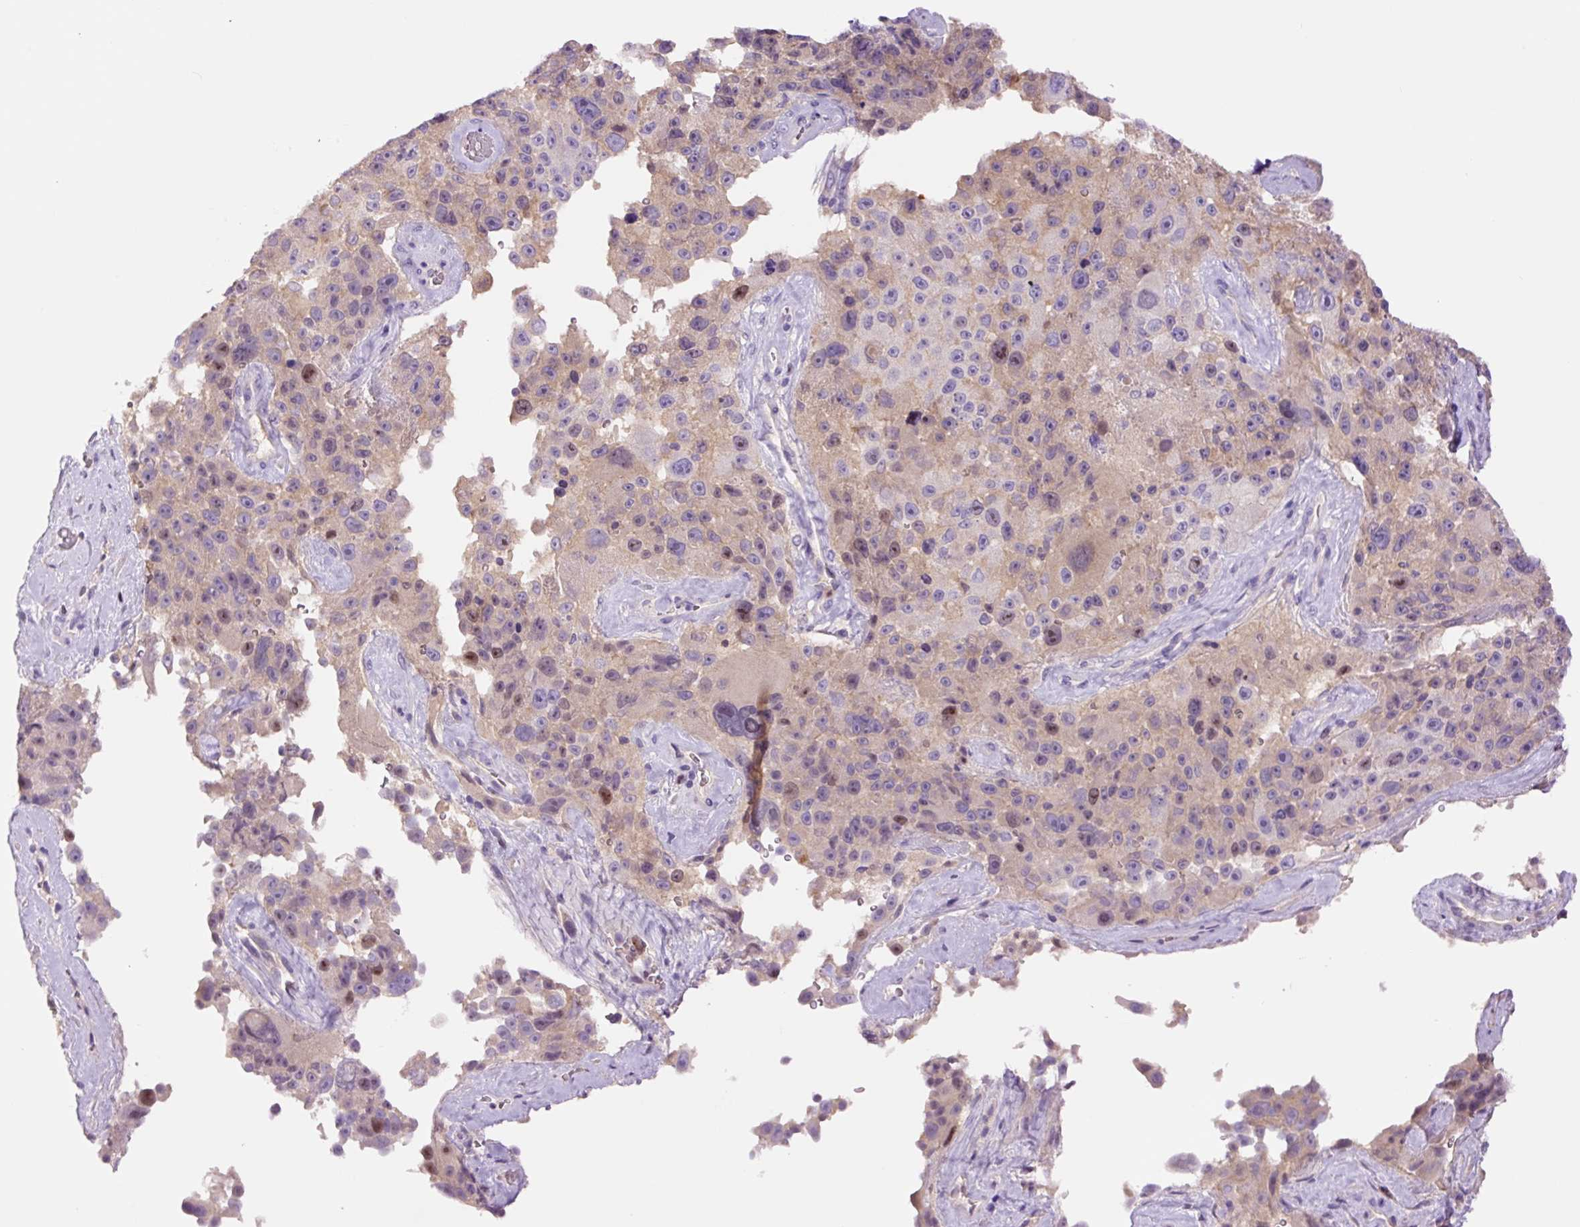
{"staining": {"intensity": "moderate", "quantity": "<25%", "location": "nuclear"}, "tissue": "melanoma", "cell_type": "Tumor cells", "image_type": "cancer", "snomed": [{"axis": "morphology", "description": "Malignant melanoma, Metastatic site"}, {"axis": "topography", "description": "Lymph node"}], "caption": "Brown immunohistochemical staining in human melanoma demonstrates moderate nuclear staining in about <25% of tumor cells.", "gene": "DPPA4", "patient": {"sex": "male", "age": 62}}